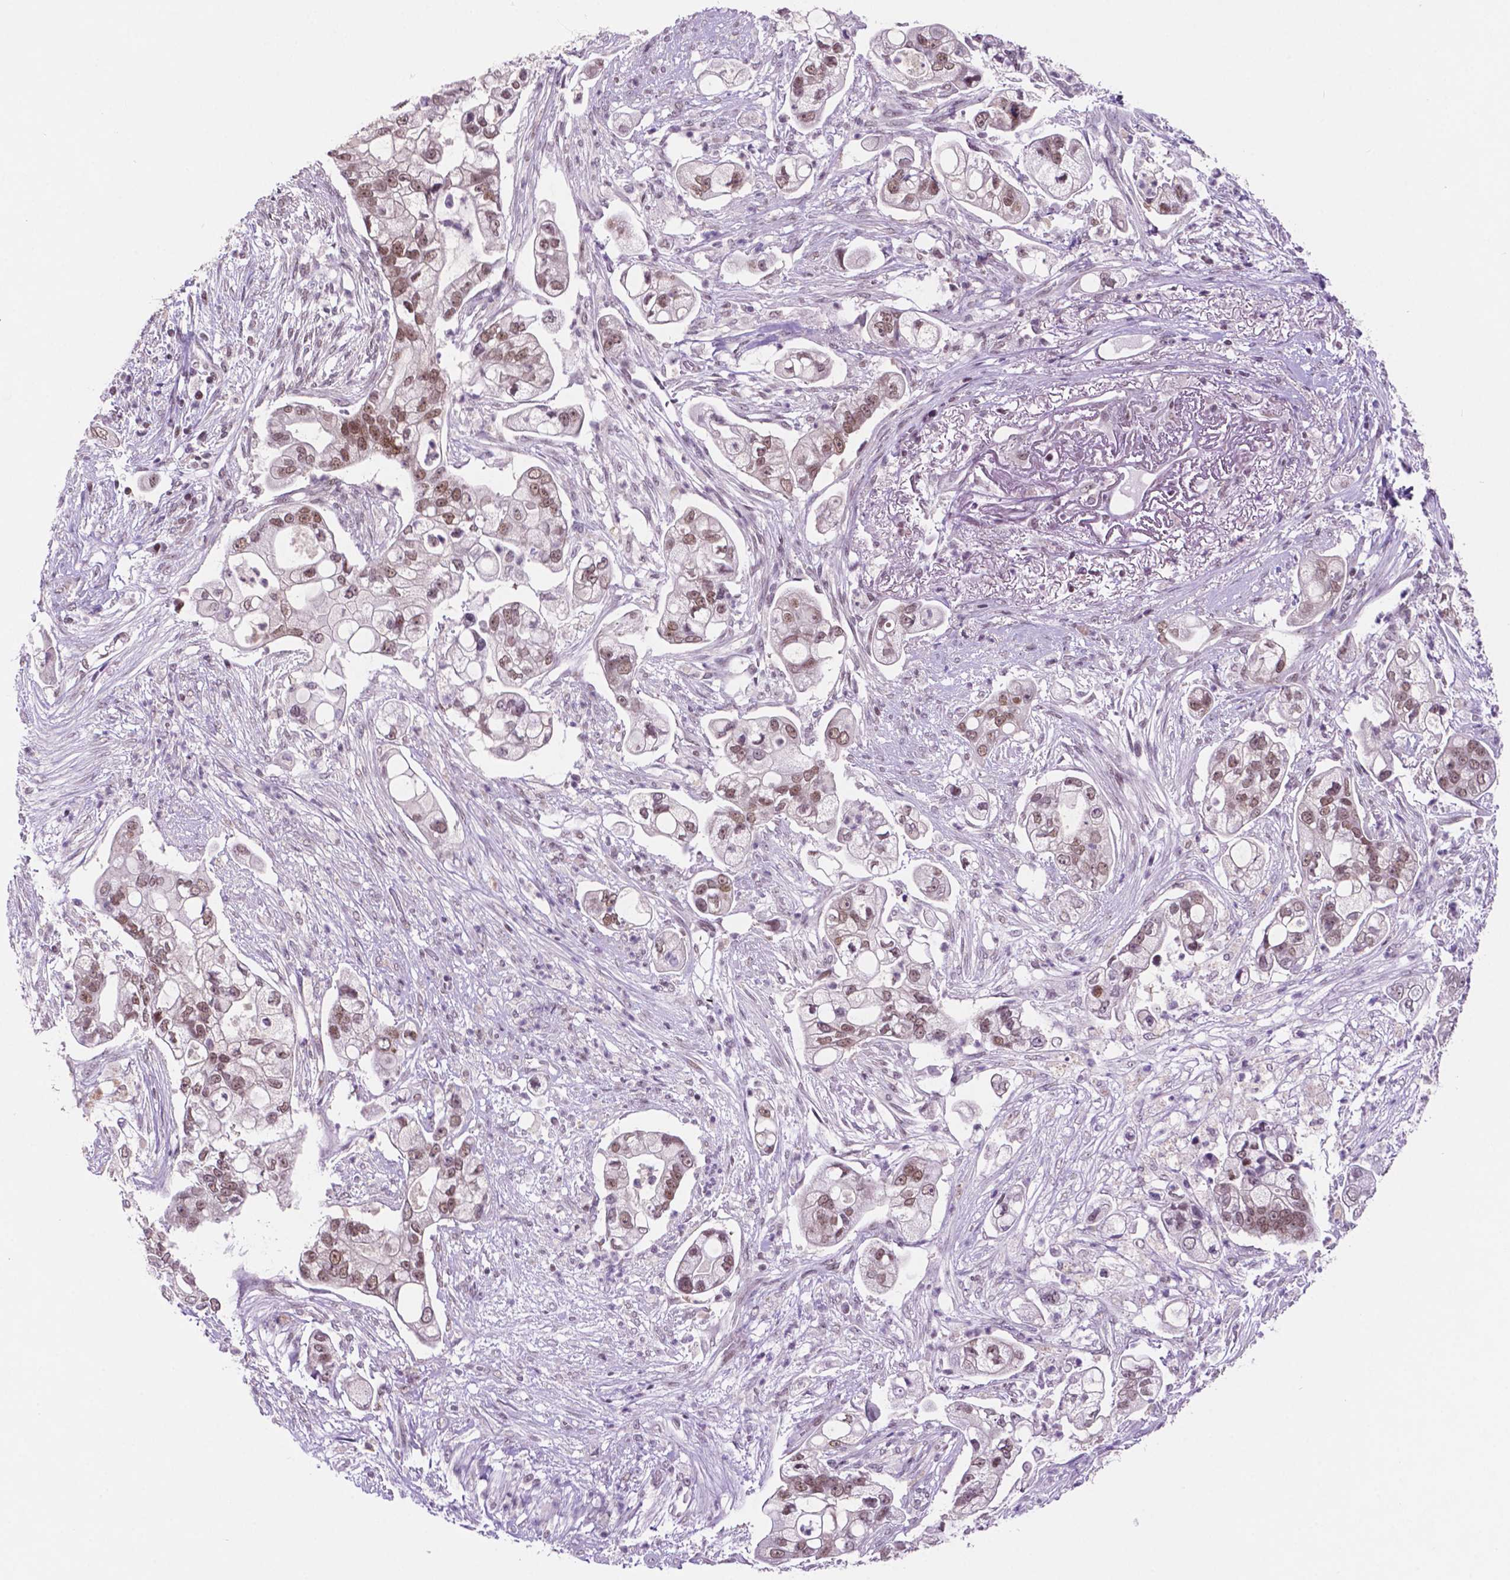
{"staining": {"intensity": "moderate", "quantity": ">75%", "location": "nuclear"}, "tissue": "pancreatic cancer", "cell_type": "Tumor cells", "image_type": "cancer", "snomed": [{"axis": "morphology", "description": "Adenocarcinoma, NOS"}, {"axis": "topography", "description": "Pancreas"}], "caption": "Protein expression analysis of human pancreatic cancer reveals moderate nuclear expression in approximately >75% of tumor cells.", "gene": "NCOR1", "patient": {"sex": "female", "age": 69}}